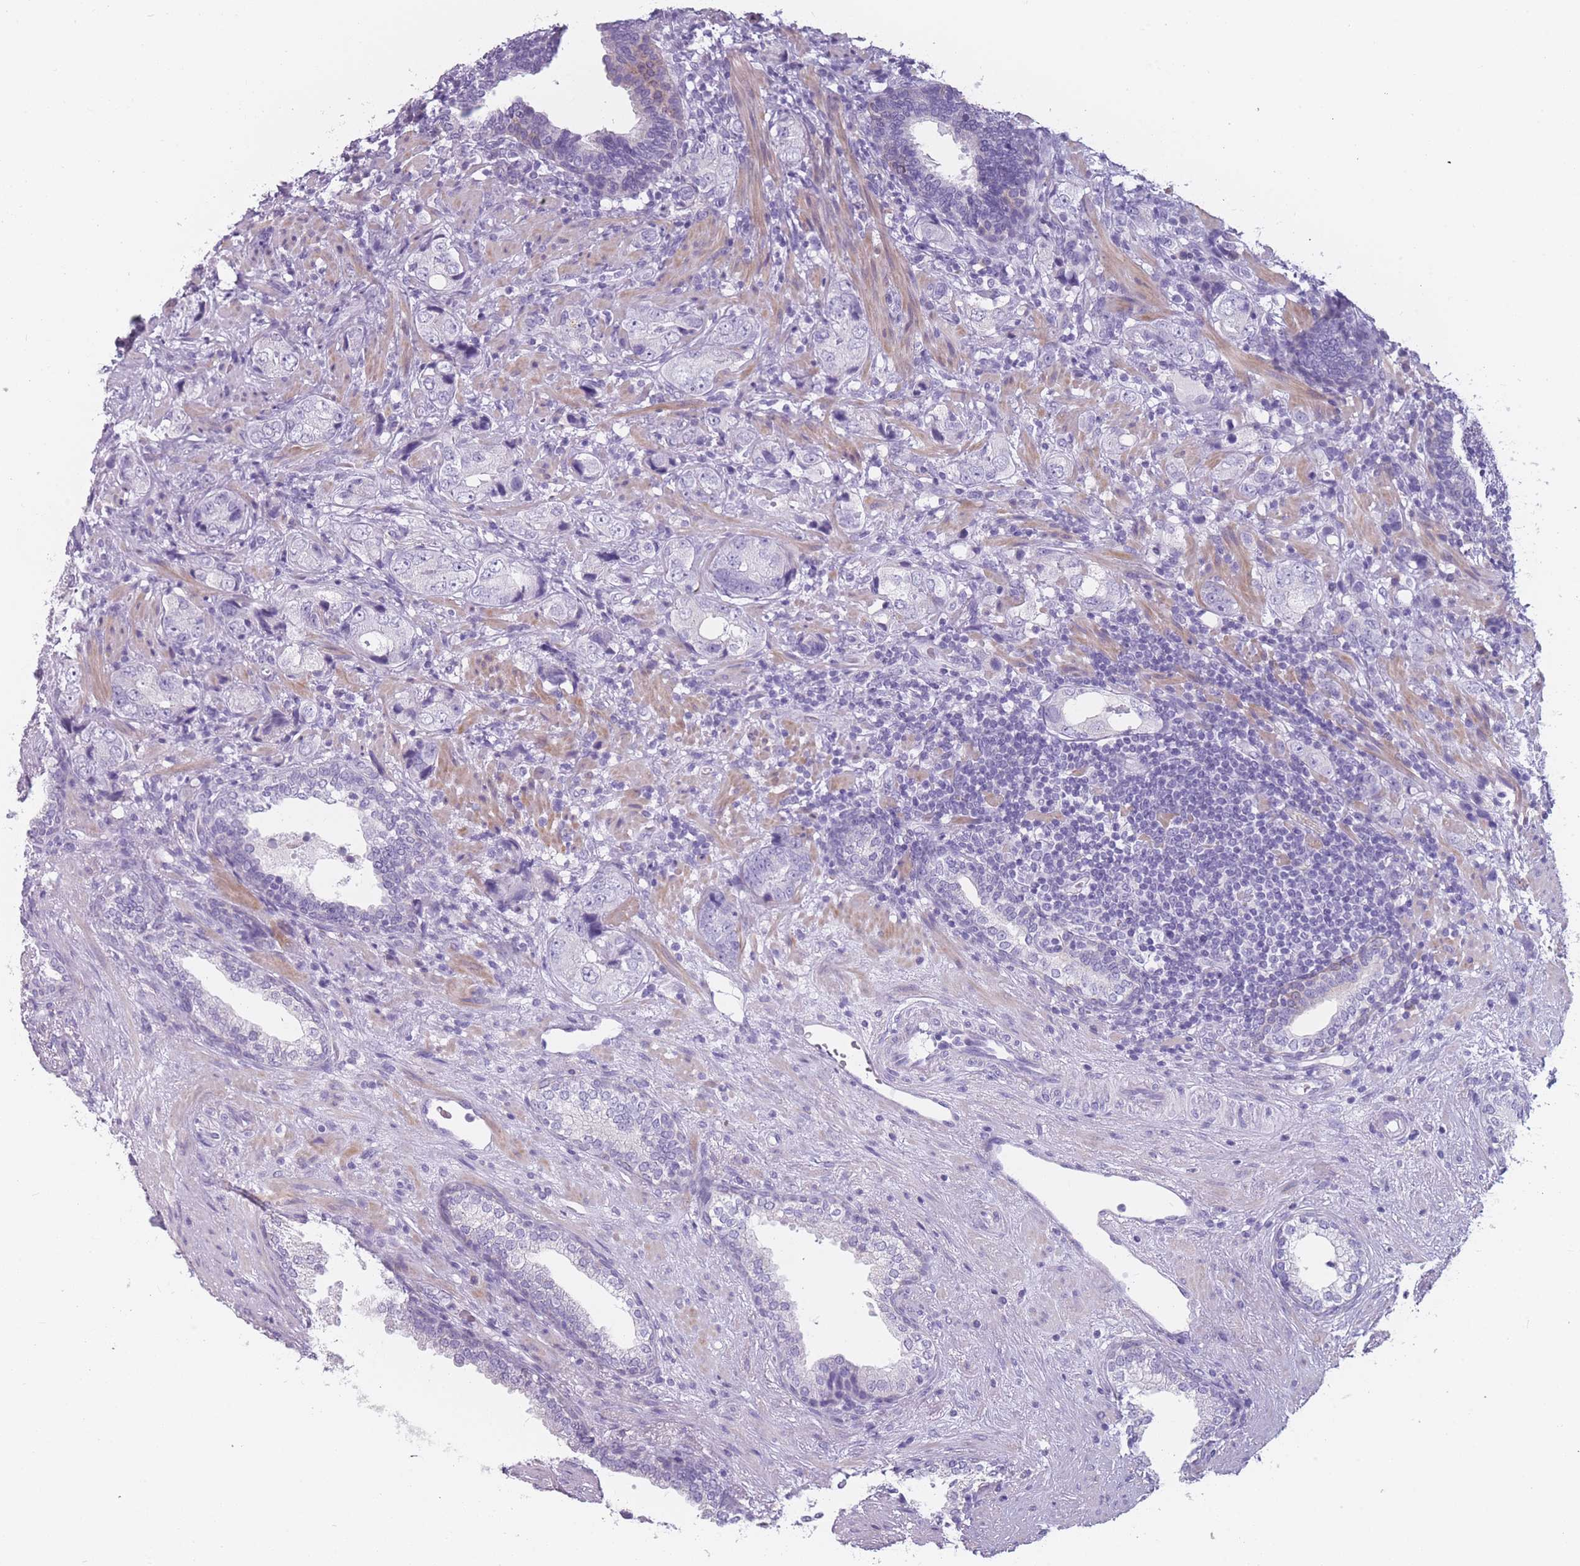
{"staining": {"intensity": "negative", "quantity": "none", "location": "none"}, "tissue": "prostate cancer", "cell_type": "Tumor cells", "image_type": "cancer", "snomed": [{"axis": "morphology", "description": "Adenocarcinoma, High grade"}, {"axis": "topography", "description": "Prostate"}], "caption": "Immunohistochemistry (IHC) histopathology image of neoplastic tissue: human prostate cancer (adenocarcinoma (high-grade)) stained with DAB displays no significant protein positivity in tumor cells.", "gene": "PPFIA3", "patient": {"sex": "male", "age": 63}}